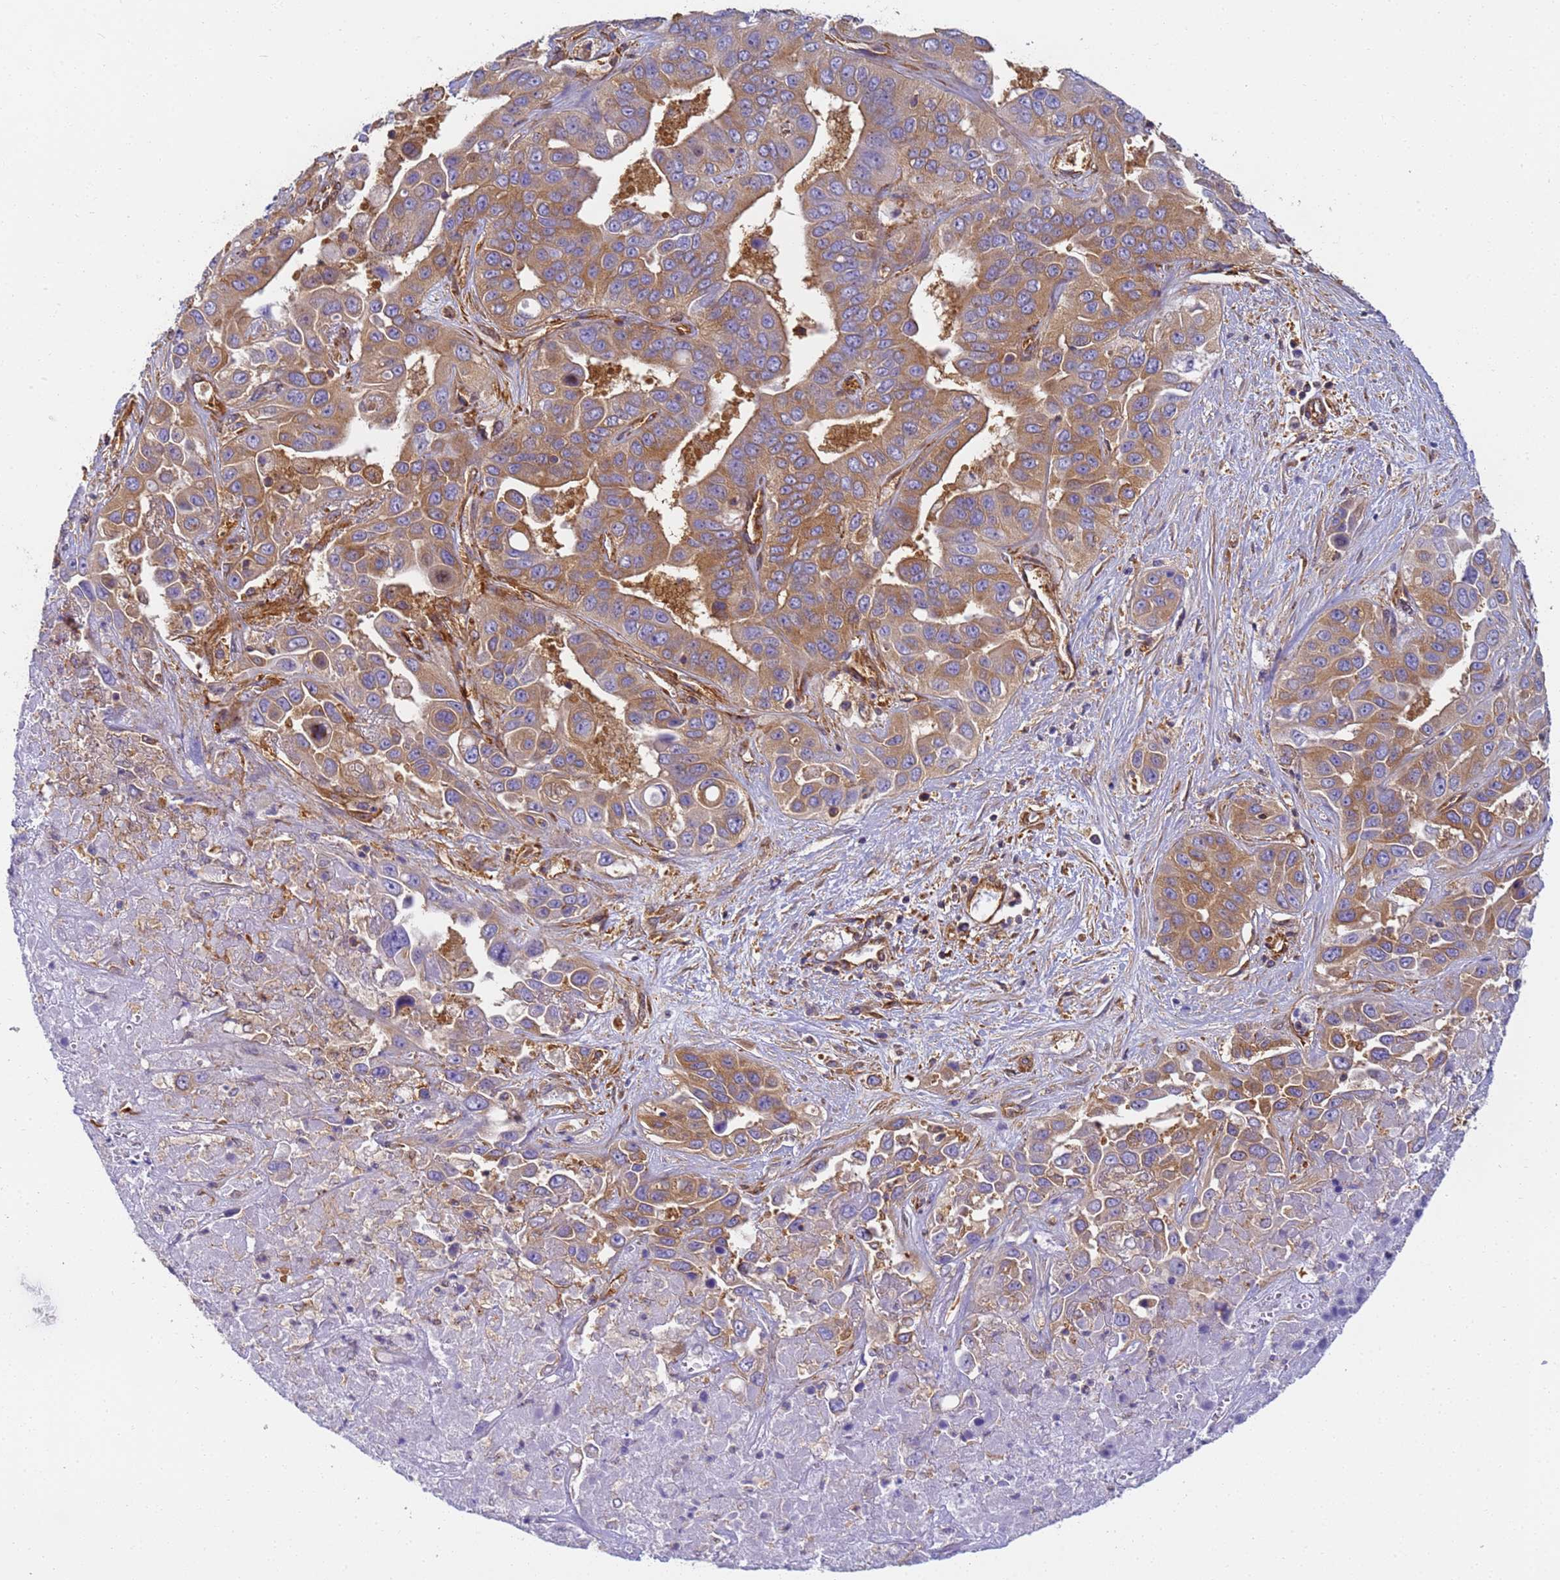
{"staining": {"intensity": "moderate", "quantity": ">75%", "location": "cytoplasmic/membranous"}, "tissue": "liver cancer", "cell_type": "Tumor cells", "image_type": "cancer", "snomed": [{"axis": "morphology", "description": "Cholangiocarcinoma"}, {"axis": "topography", "description": "Liver"}], "caption": "Brown immunohistochemical staining in human cholangiocarcinoma (liver) reveals moderate cytoplasmic/membranous positivity in about >75% of tumor cells. (Brightfield microscopy of DAB IHC at high magnification).", "gene": "DYNC1I2", "patient": {"sex": "female", "age": 52}}